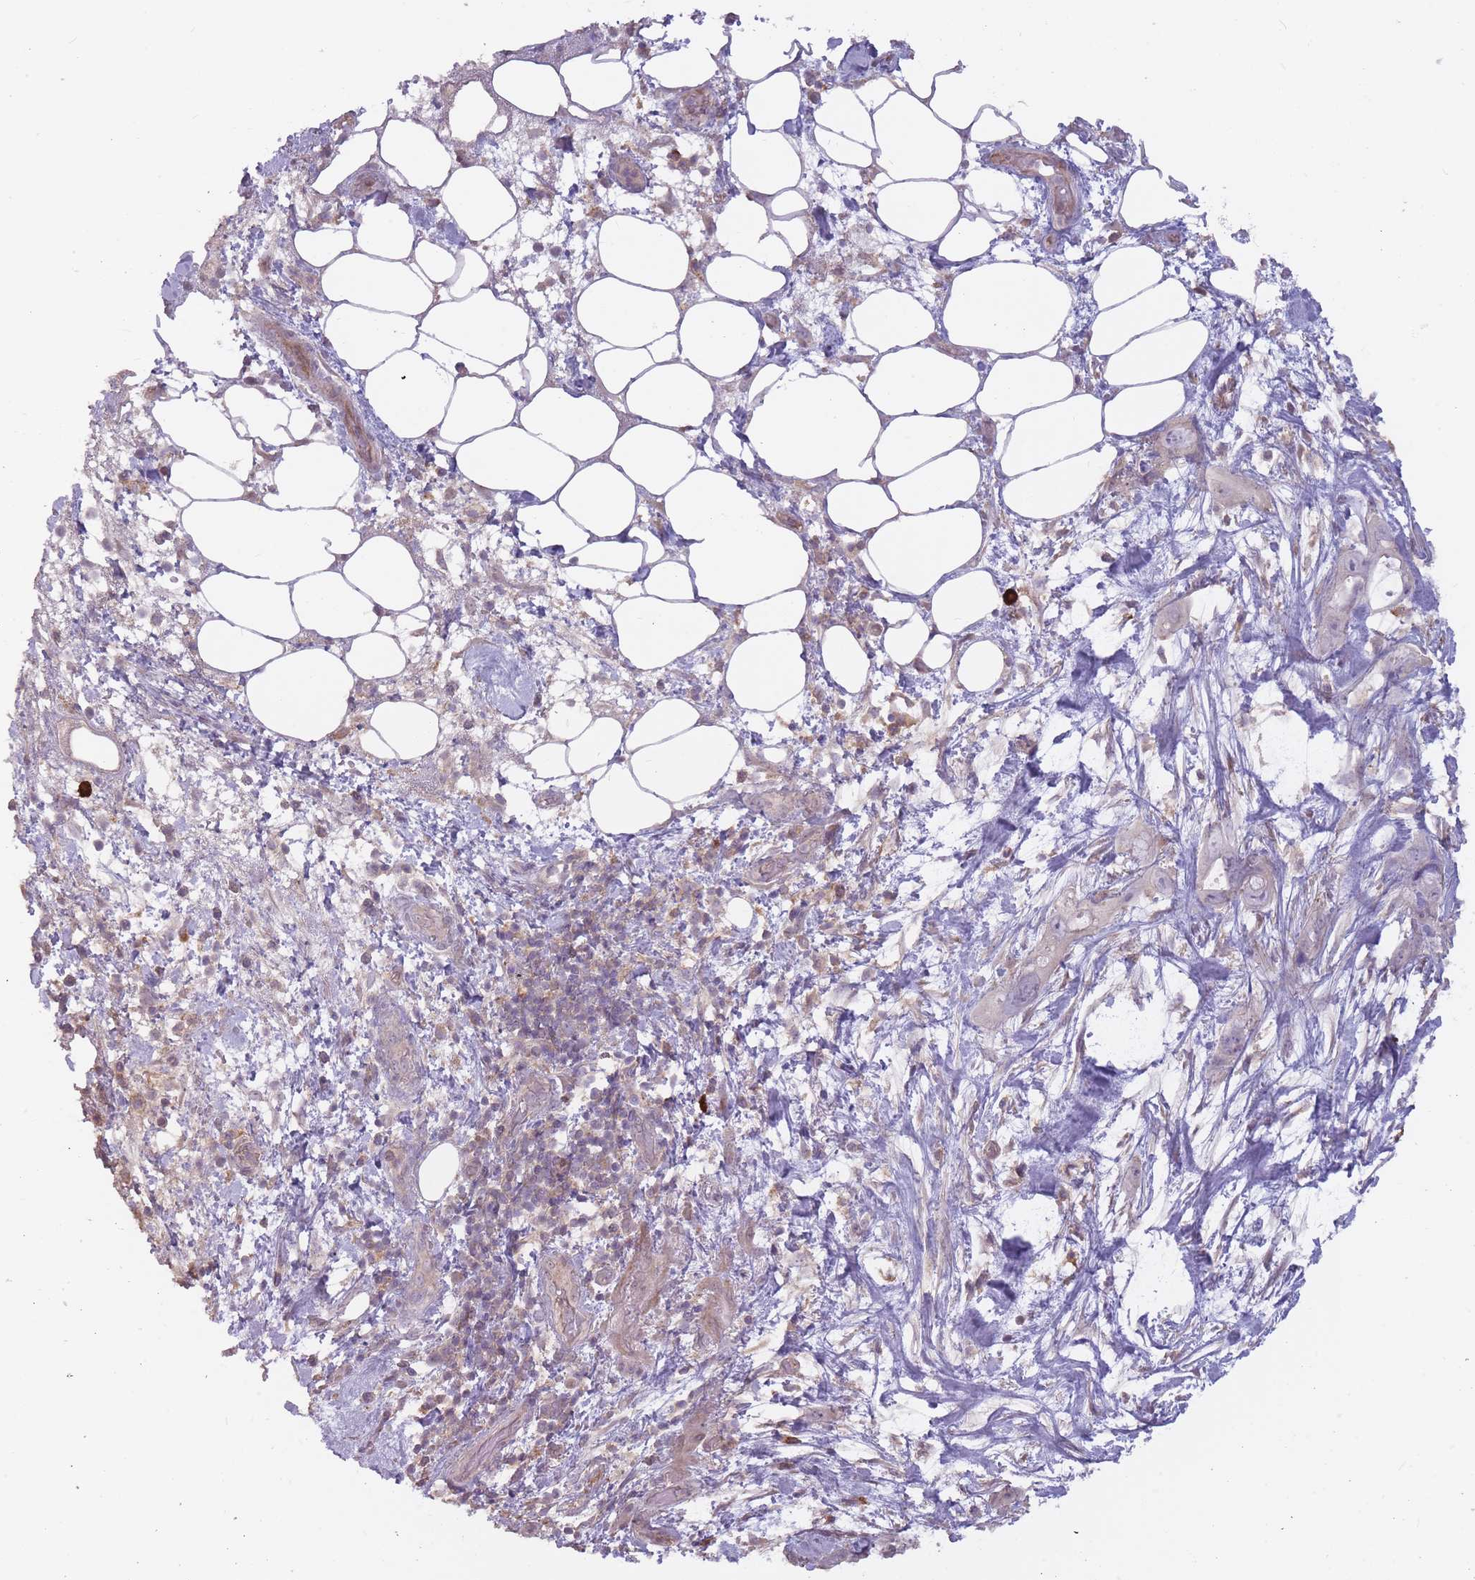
{"staining": {"intensity": "negative", "quantity": "none", "location": "none"}, "tissue": "pancreatic cancer", "cell_type": "Tumor cells", "image_type": "cancer", "snomed": [{"axis": "morphology", "description": "Adenocarcinoma, NOS"}, {"axis": "topography", "description": "Pancreas"}], "caption": "Micrograph shows no protein staining in tumor cells of adenocarcinoma (pancreatic) tissue.", "gene": "TET3", "patient": {"sex": "female", "age": 61}}